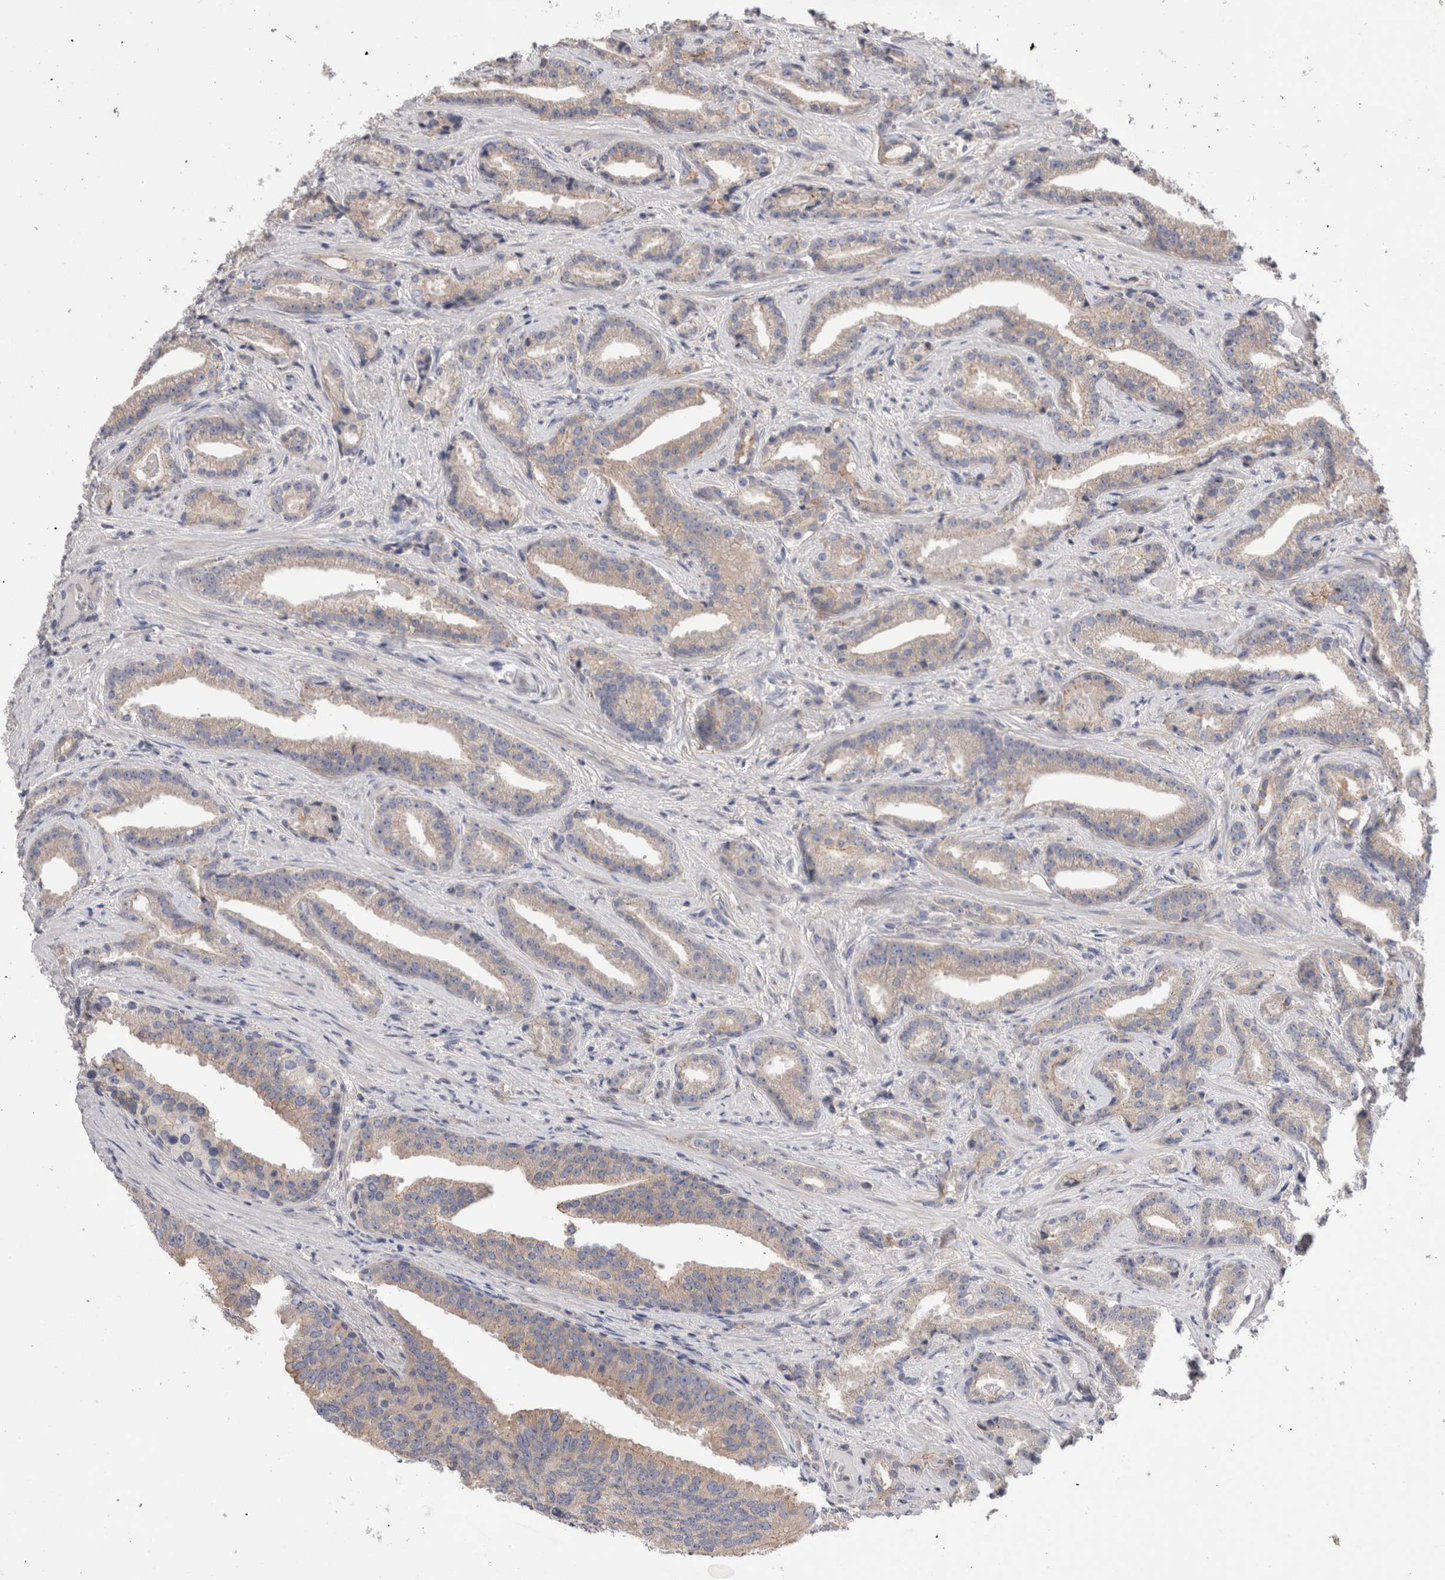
{"staining": {"intensity": "weak", "quantity": "<25%", "location": "cytoplasmic/membranous"}, "tissue": "prostate cancer", "cell_type": "Tumor cells", "image_type": "cancer", "snomed": [{"axis": "morphology", "description": "Adenocarcinoma, Low grade"}, {"axis": "topography", "description": "Prostate"}], "caption": "This is an IHC photomicrograph of human prostate cancer (low-grade adenocarcinoma). There is no positivity in tumor cells.", "gene": "OTOR", "patient": {"sex": "male", "age": 67}}